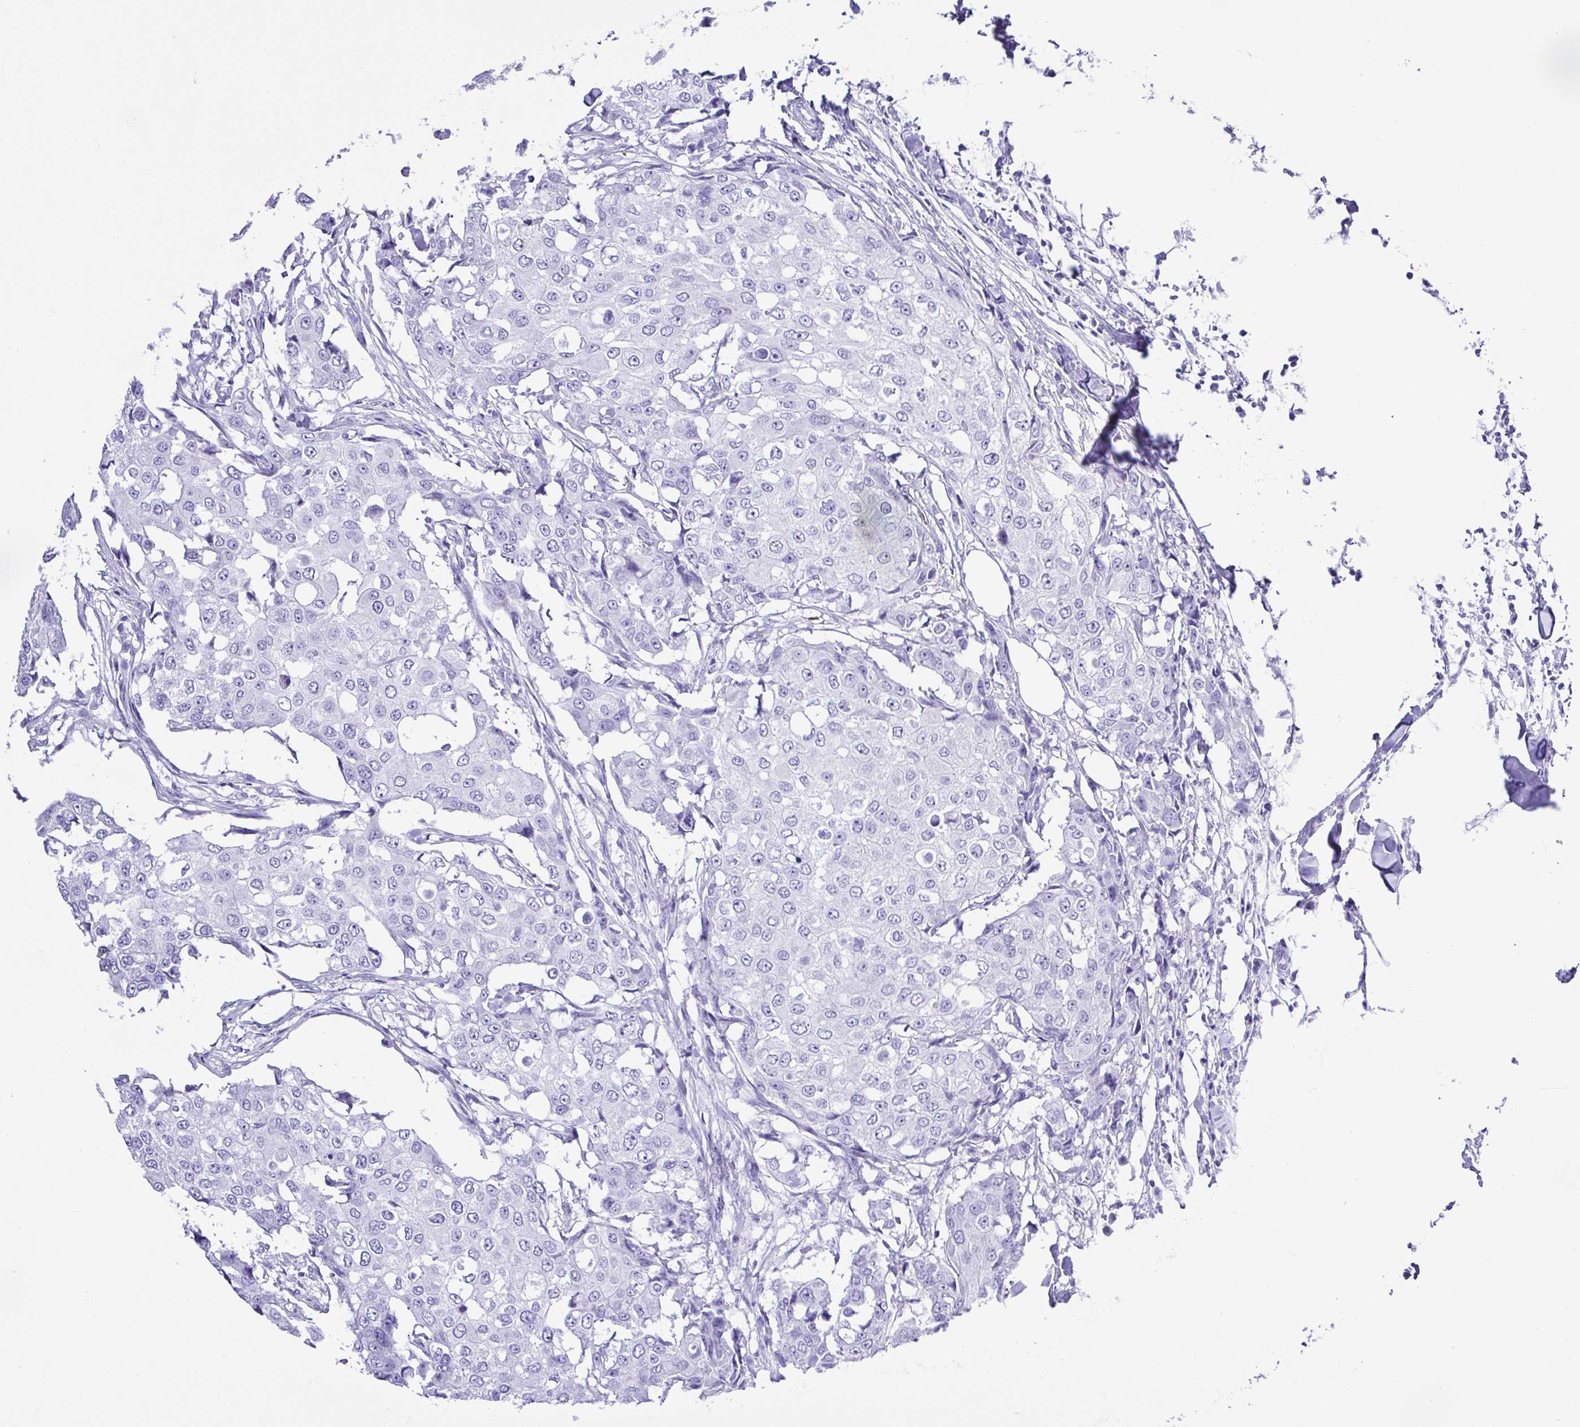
{"staining": {"intensity": "negative", "quantity": "none", "location": "none"}, "tissue": "breast cancer", "cell_type": "Tumor cells", "image_type": "cancer", "snomed": [{"axis": "morphology", "description": "Duct carcinoma"}, {"axis": "topography", "description": "Breast"}], "caption": "The image demonstrates no significant staining in tumor cells of breast intraductal carcinoma. (DAB IHC, high magnification).", "gene": "SYT1", "patient": {"sex": "female", "age": 27}}